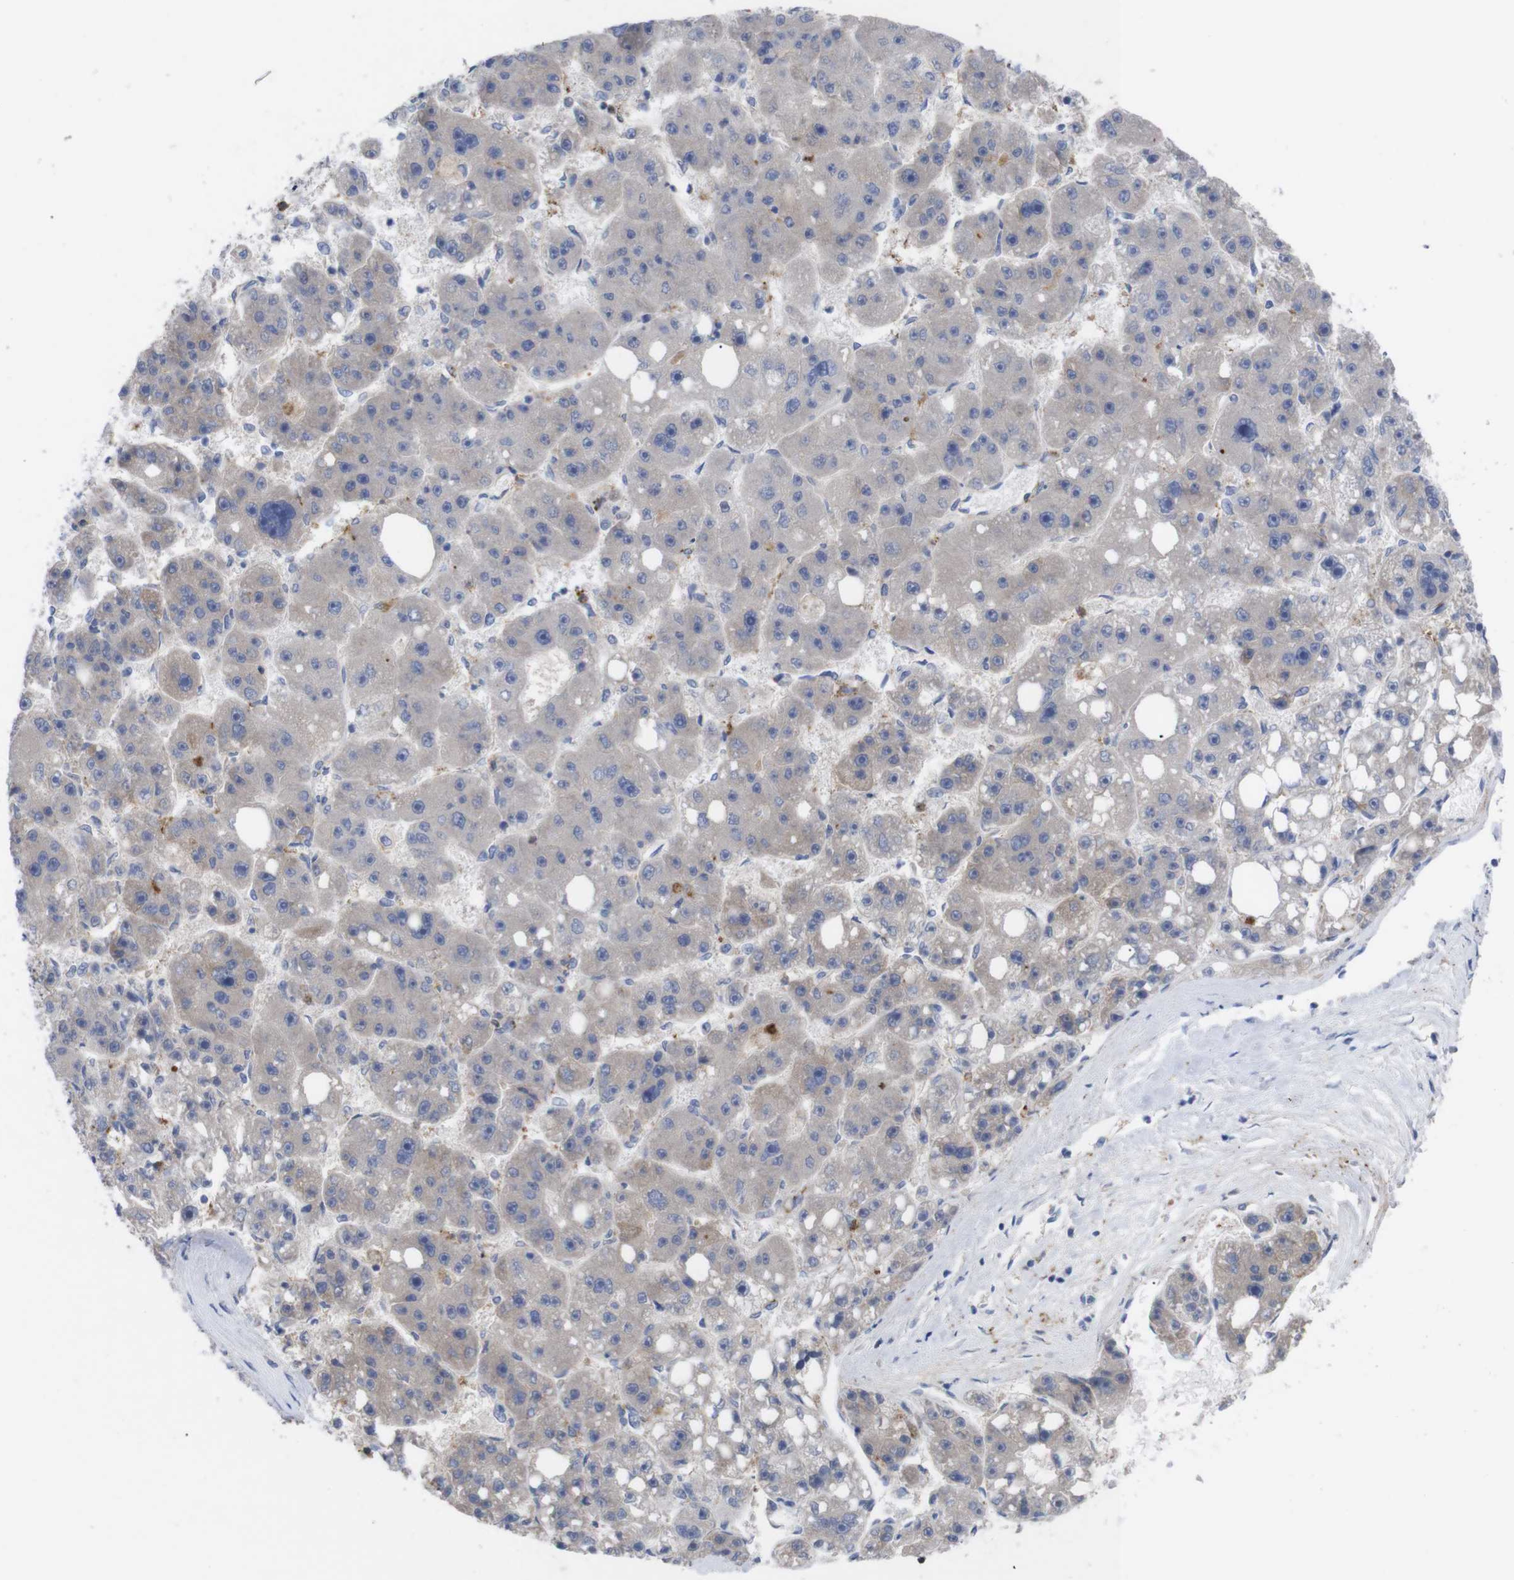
{"staining": {"intensity": "negative", "quantity": "none", "location": "none"}, "tissue": "liver cancer", "cell_type": "Tumor cells", "image_type": "cancer", "snomed": [{"axis": "morphology", "description": "Carcinoma, Hepatocellular, NOS"}, {"axis": "topography", "description": "Liver"}], "caption": "Human hepatocellular carcinoma (liver) stained for a protein using immunohistochemistry exhibits no positivity in tumor cells.", "gene": "C5AR1", "patient": {"sex": "female", "age": 61}}